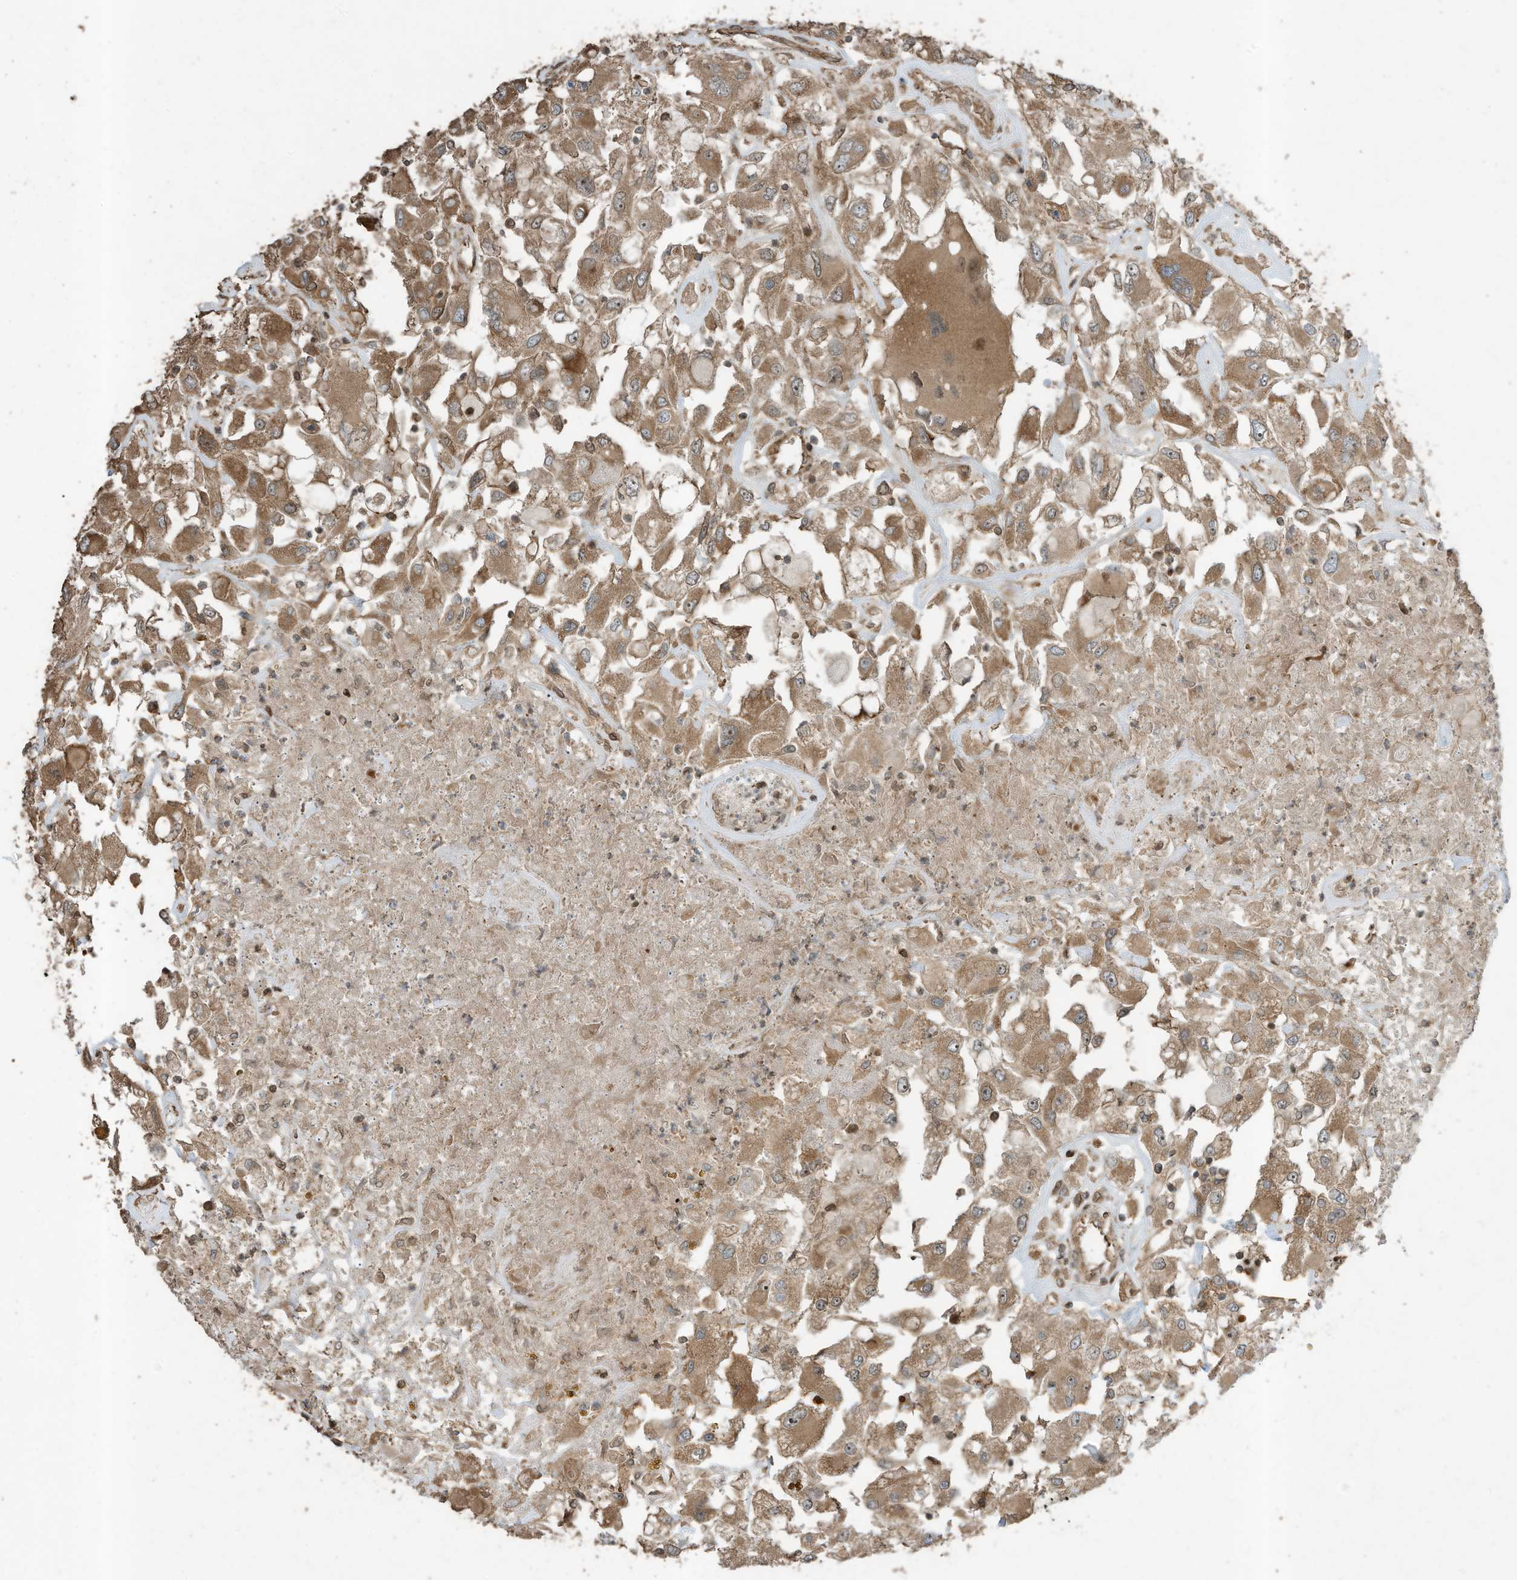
{"staining": {"intensity": "moderate", "quantity": ">75%", "location": "cytoplasmic/membranous"}, "tissue": "renal cancer", "cell_type": "Tumor cells", "image_type": "cancer", "snomed": [{"axis": "morphology", "description": "Adenocarcinoma, NOS"}, {"axis": "topography", "description": "Kidney"}], "caption": "This is a micrograph of immunohistochemistry (IHC) staining of renal cancer, which shows moderate staining in the cytoplasmic/membranous of tumor cells.", "gene": "ZNF653", "patient": {"sex": "female", "age": 52}}